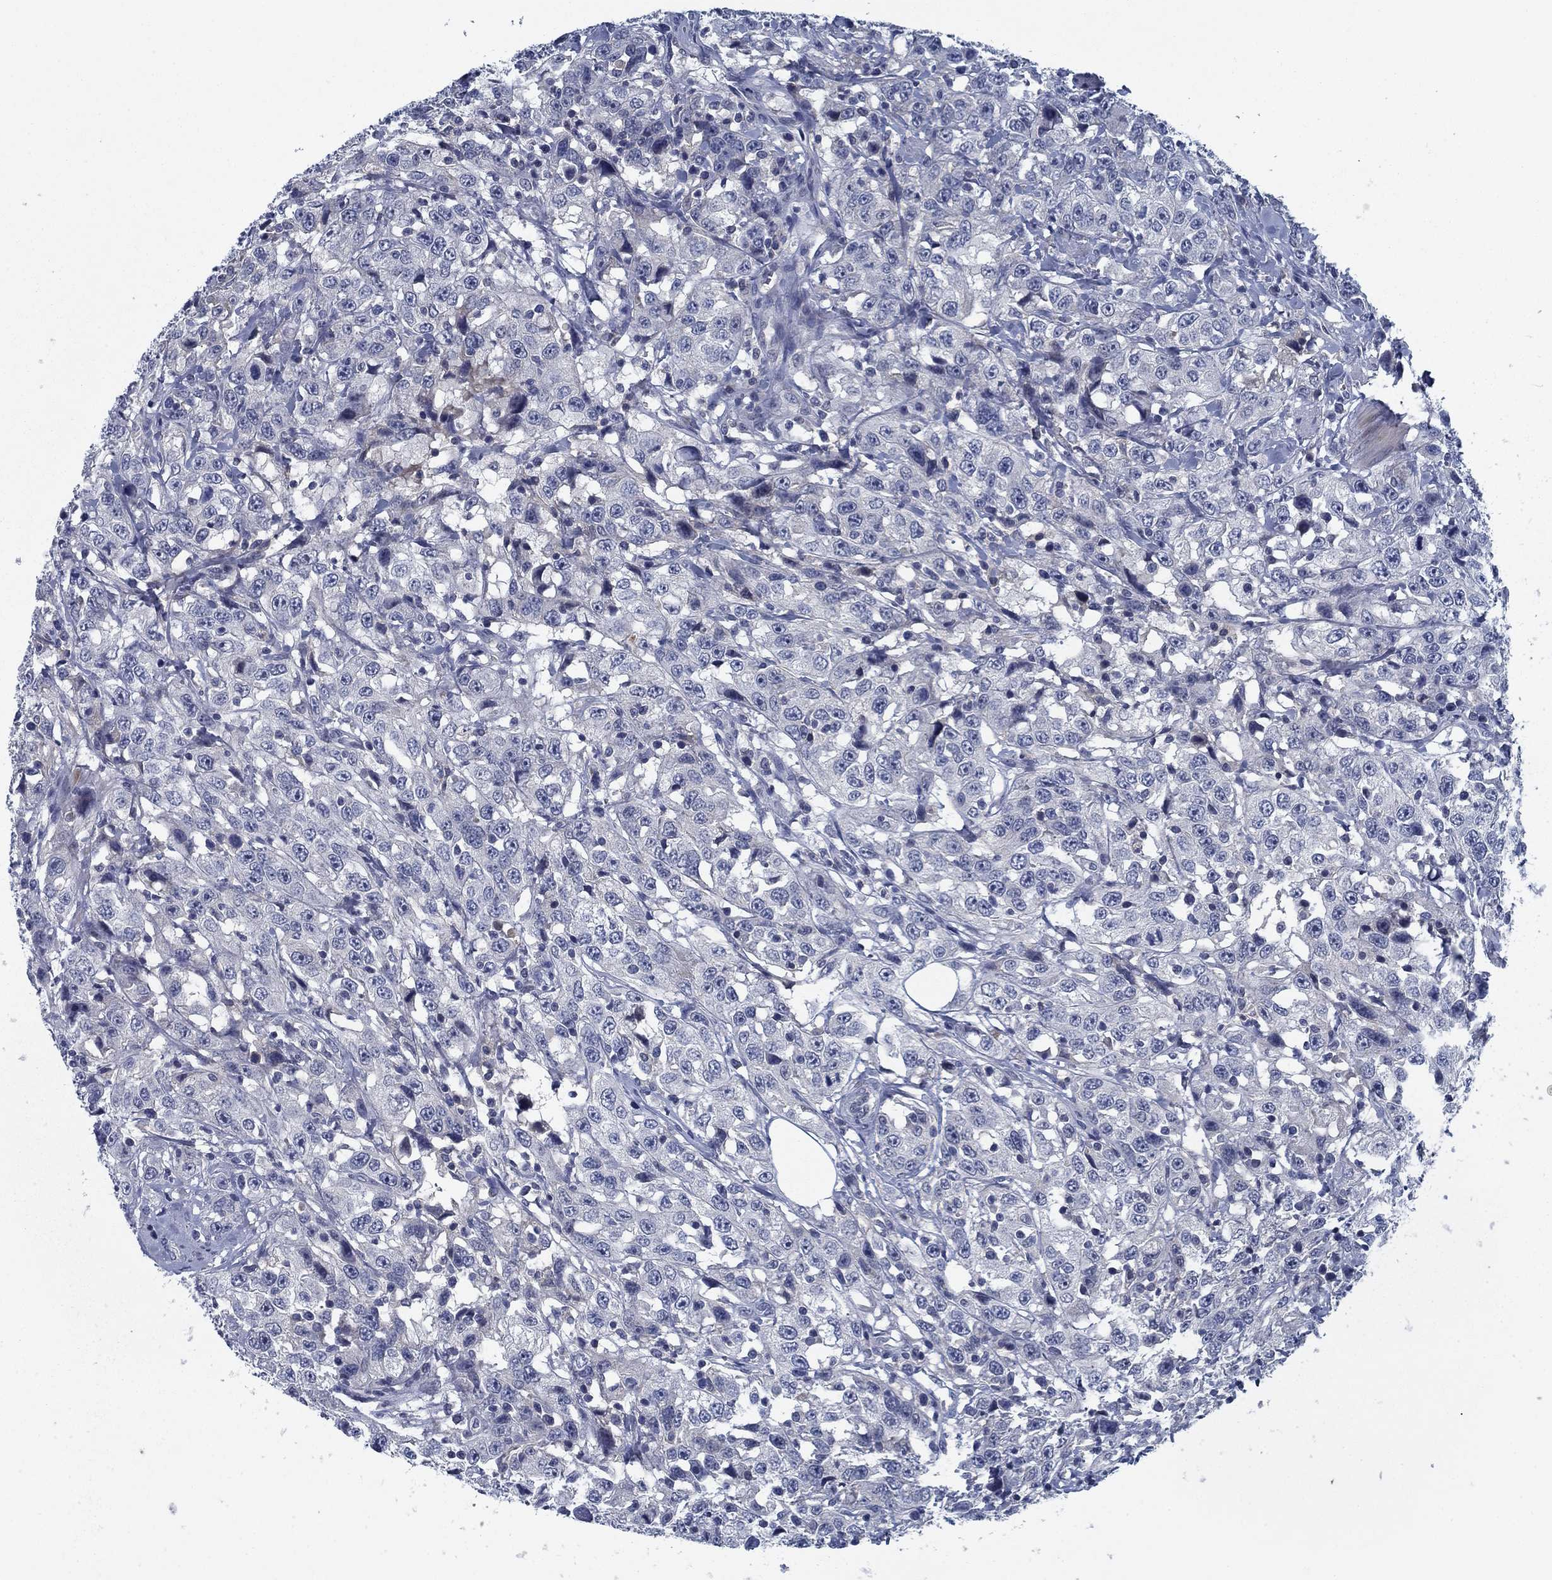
{"staining": {"intensity": "negative", "quantity": "none", "location": "none"}, "tissue": "urothelial cancer", "cell_type": "Tumor cells", "image_type": "cancer", "snomed": [{"axis": "morphology", "description": "Urothelial carcinoma, NOS"}, {"axis": "morphology", "description": "Urothelial carcinoma, High grade"}, {"axis": "topography", "description": "Urinary bladder"}], "caption": "Immunohistochemistry (IHC) histopathology image of urothelial carcinoma (high-grade) stained for a protein (brown), which demonstrates no positivity in tumor cells.", "gene": "PNMA8A", "patient": {"sex": "female", "age": 73}}